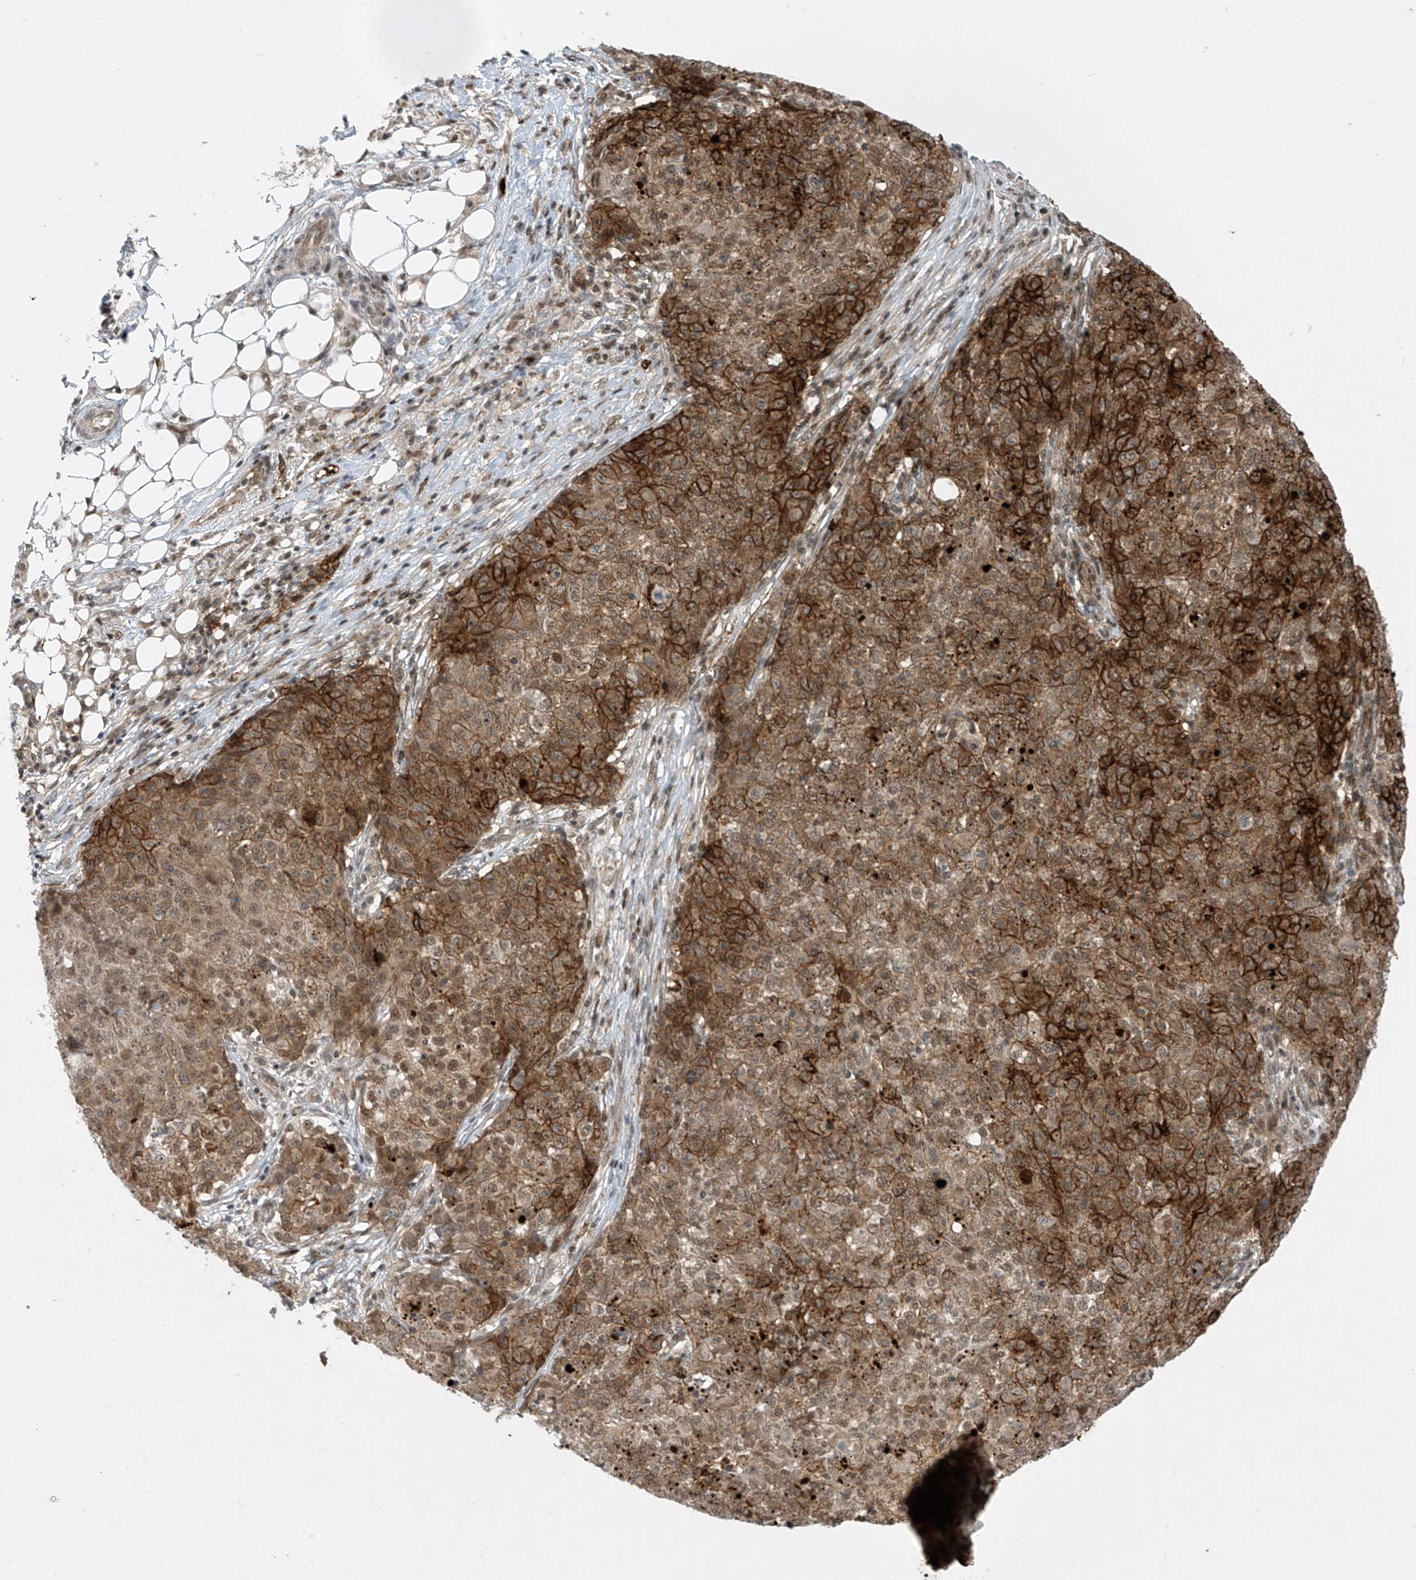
{"staining": {"intensity": "strong", "quantity": ">75%", "location": "cytoplasmic/membranous,nuclear"}, "tissue": "ovarian cancer", "cell_type": "Tumor cells", "image_type": "cancer", "snomed": [{"axis": "morphology", "description": "Carcinoma, endometroid"}, {"axis": "topography", "description": "Ovary"}], "caption": "A high amount of strong cytoplasmic/membranous and nuclear staining is appreciated in about >75% of tumor cells in ovarian cancer tissue.", "gene": "LAGE3", "patient": {"sex": "female", "age": 42}}